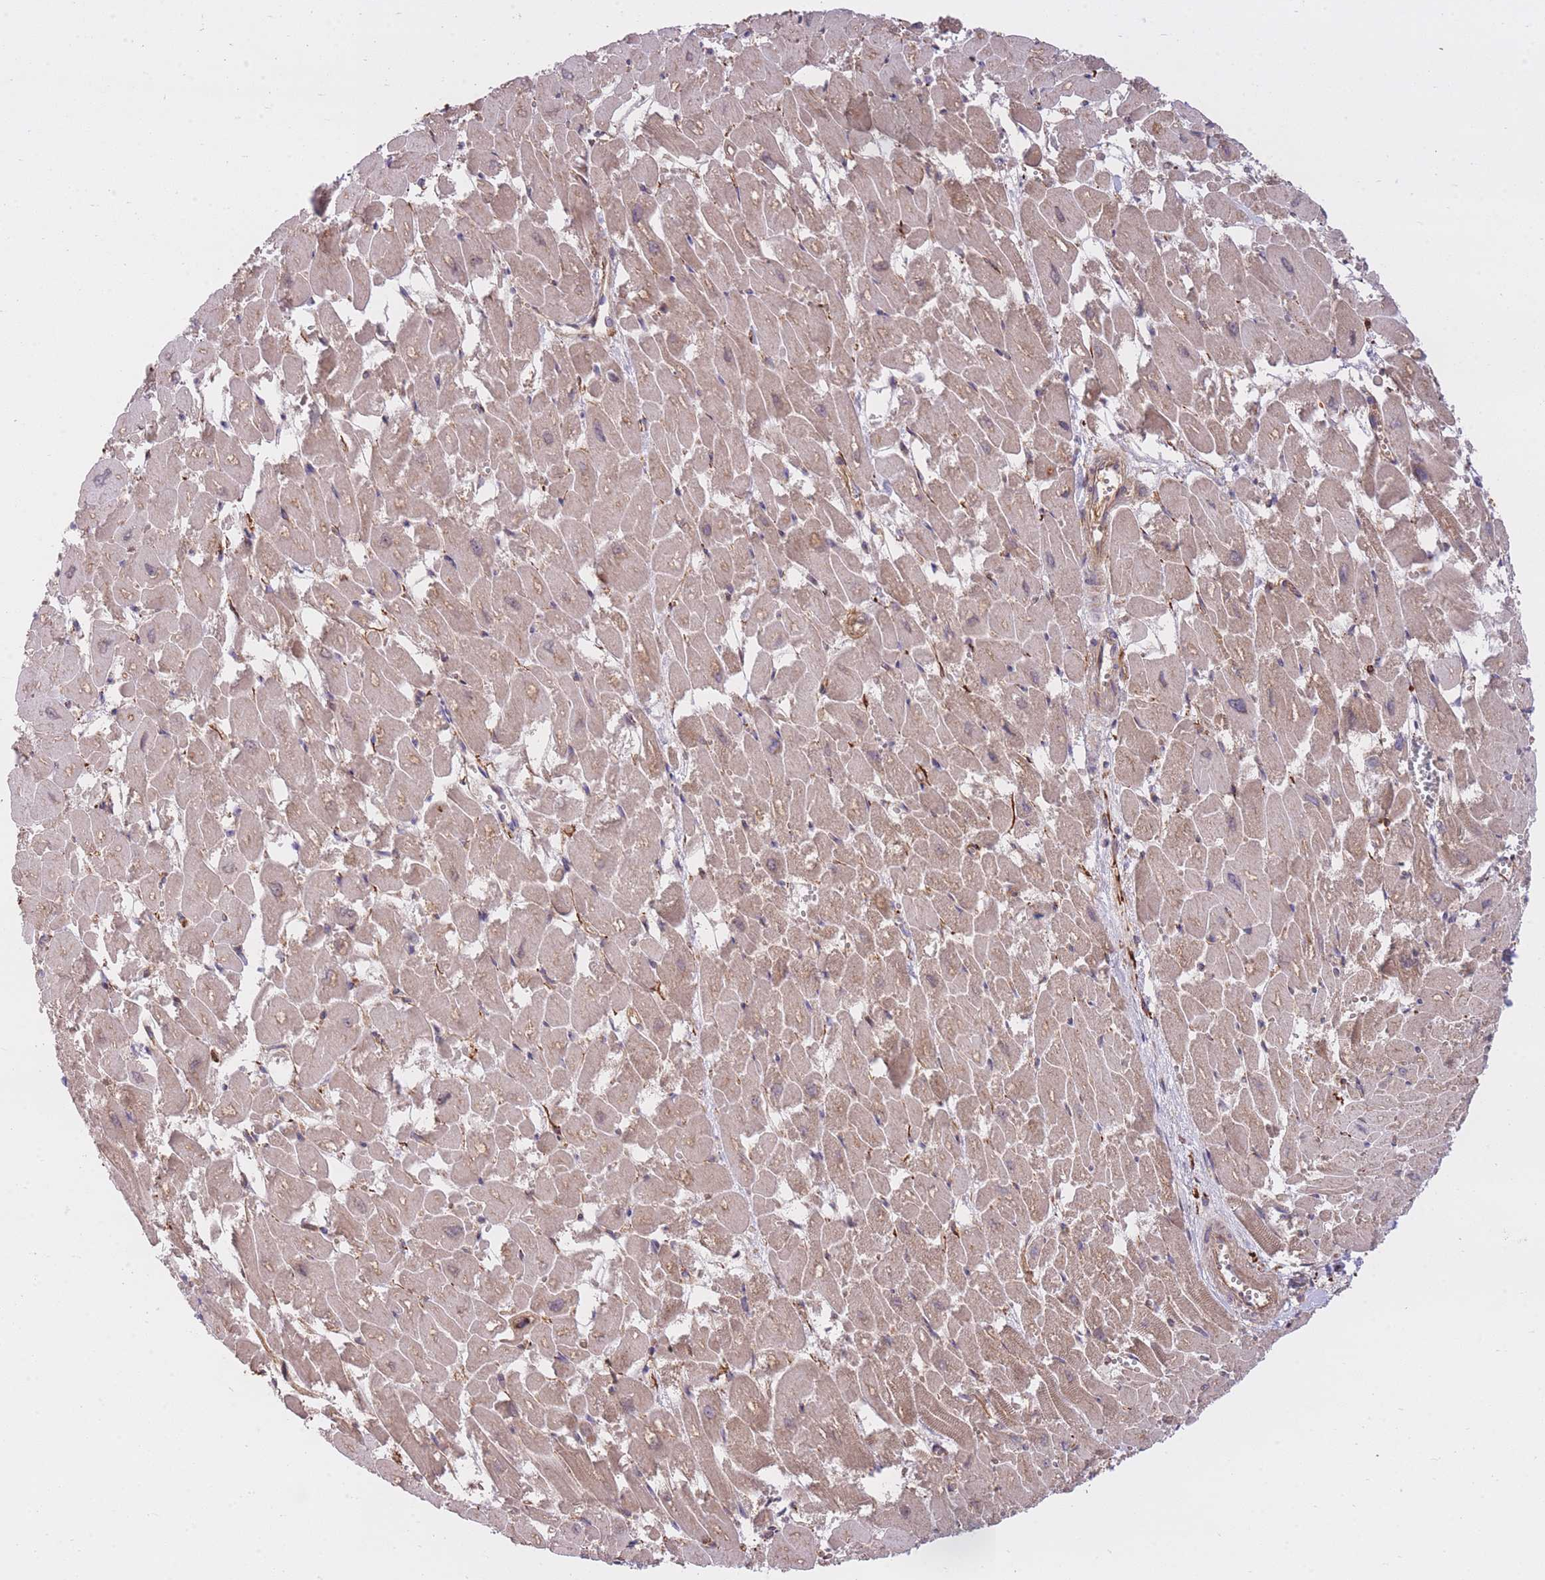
{"staining": {"intensity": "moderate", "quantity": "25%-75%", "location": "cytoplasmic/membranous"}, "tissue": "heart muscle", "cell_type": "Cardiomyocytes", "image_type": "normal", "snomed": [{"axis": "morphology", "description": "Normal tissue, NOS"}, {"axis": "topography", "description": "Heart"}], "caption": "Immunohistochemistry (IHC) photomicrograph of unremarkable heart muscle: heart muscle stained using immunohistochemistry (IHC) reveals medium levels of moderate protein expression localized specifically in the cytoplasmic/membranous of cardiomyocytes, appearing as a cytoplasmic/membranous brown color.", "gene": "EXOSC8", "patient": {"sex": "male", "age": 54}}